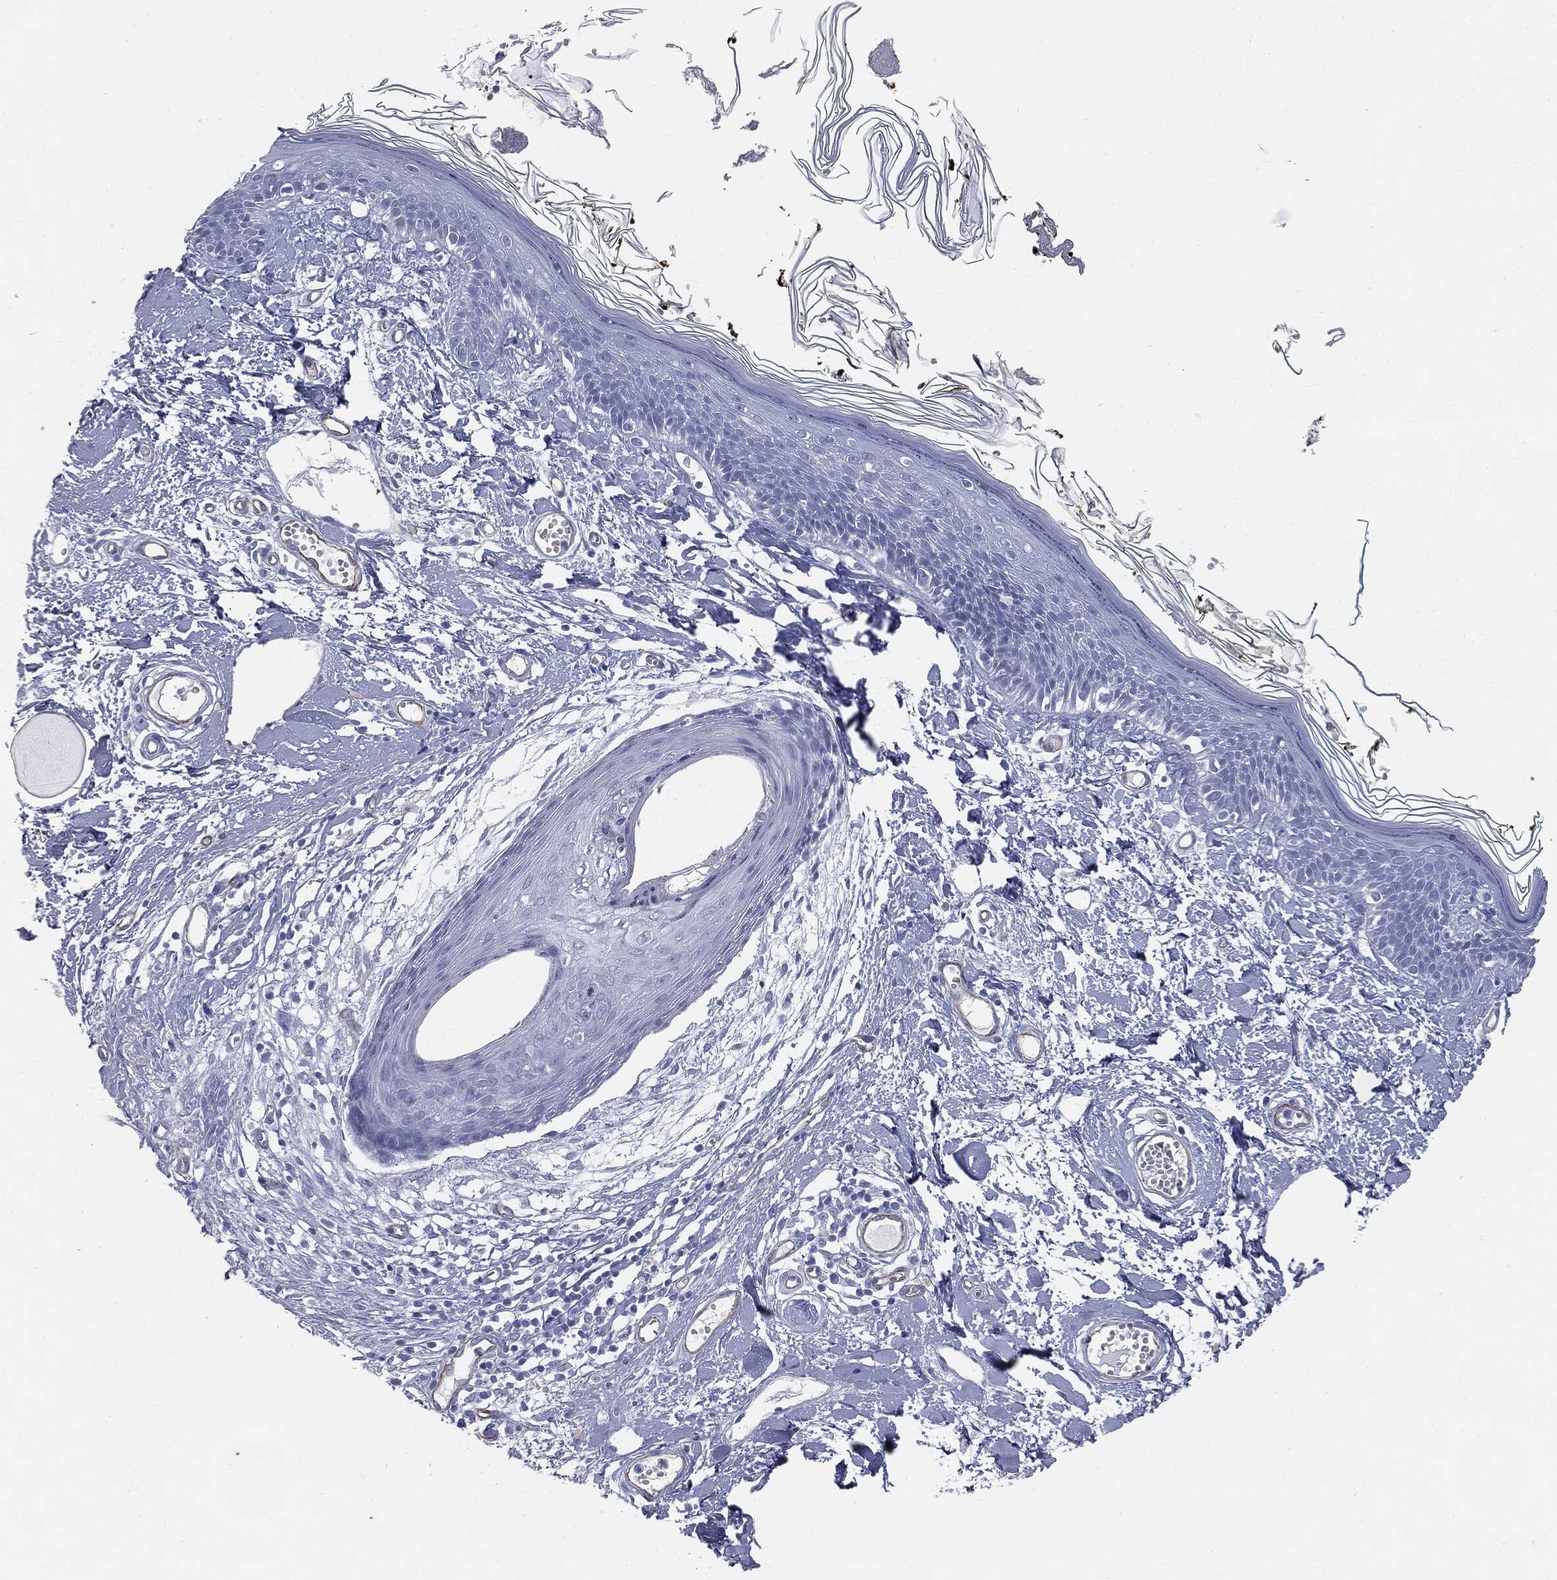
{"staining": {"intensity": "negative", "quantity": "none", "location": "none"}, "tissue": "skin", "cell_type": "Fibroblasts", "image_type": "normal", "snomed": [{"axis": "morphology", "description": "Normal tissue, NOS"}, {"axis": "topography", "description": "Skin"}], "caption": "Fibroblasts show no significant protein positivity in normal skin.", "gene": "MUC5AC", "patient": {"sex": "male", "age": 76}}